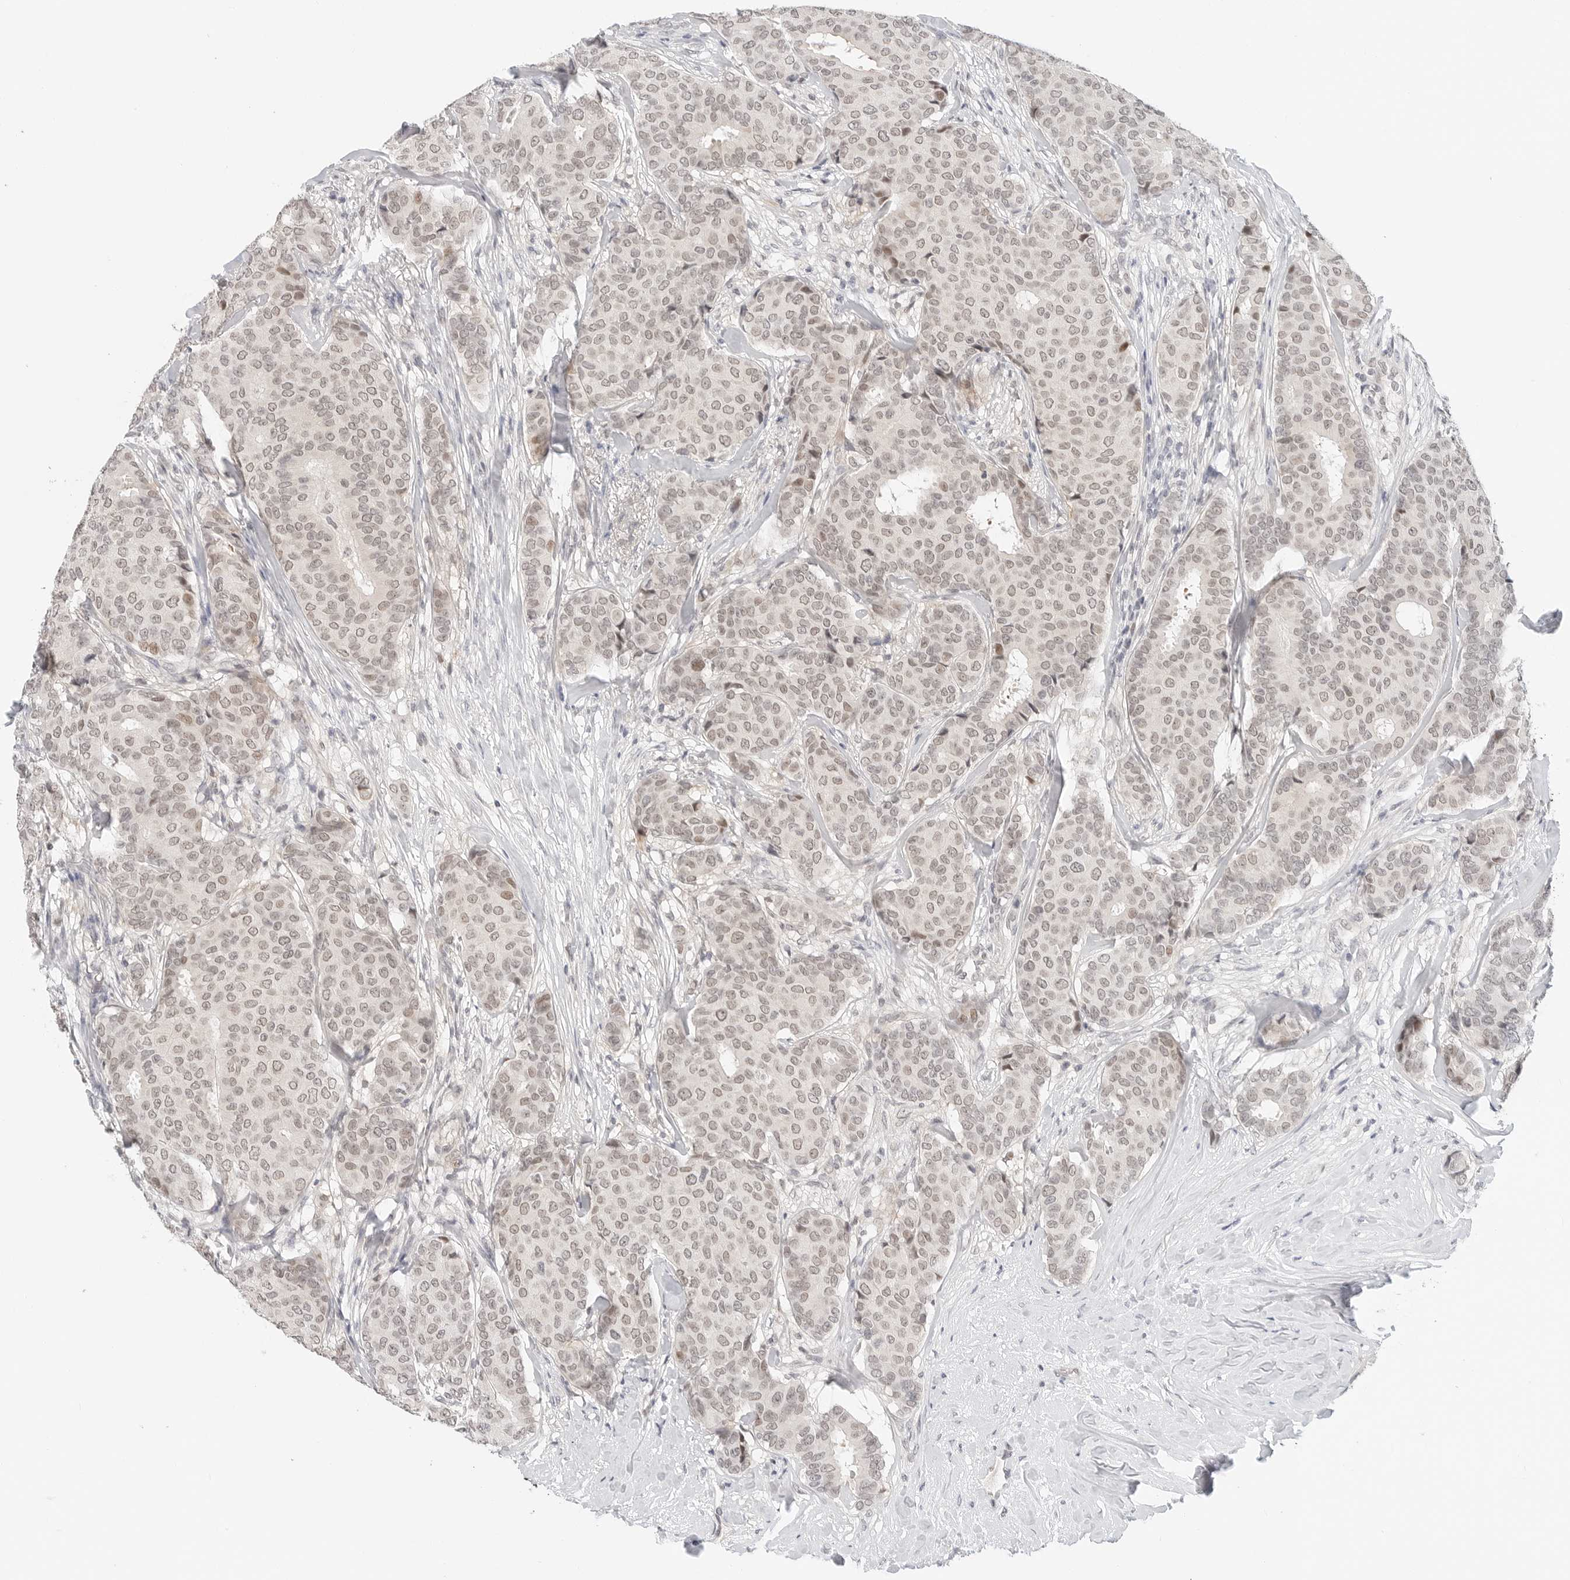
{"staining": {"intensity": "weak", "quantity": ">75%", "location": "nuclear"}, "tissue": "breast cancer", "cell_type": "Tumor cells", "image_type": "cancer", "snomed": [{"axis": "morphology", "description": "Duct carcinoma"}, {"axis": "topography", "description": "Breast"}], "caption": "Approximately >75% of tumor cells in human breast cancer (intraductal carcinoma) exhibit weak nuclear protein staining as visualized by brown immunohistochemical staining.", "gene": "TSEN2", "patient": {"sex": "female", "age": 75}}